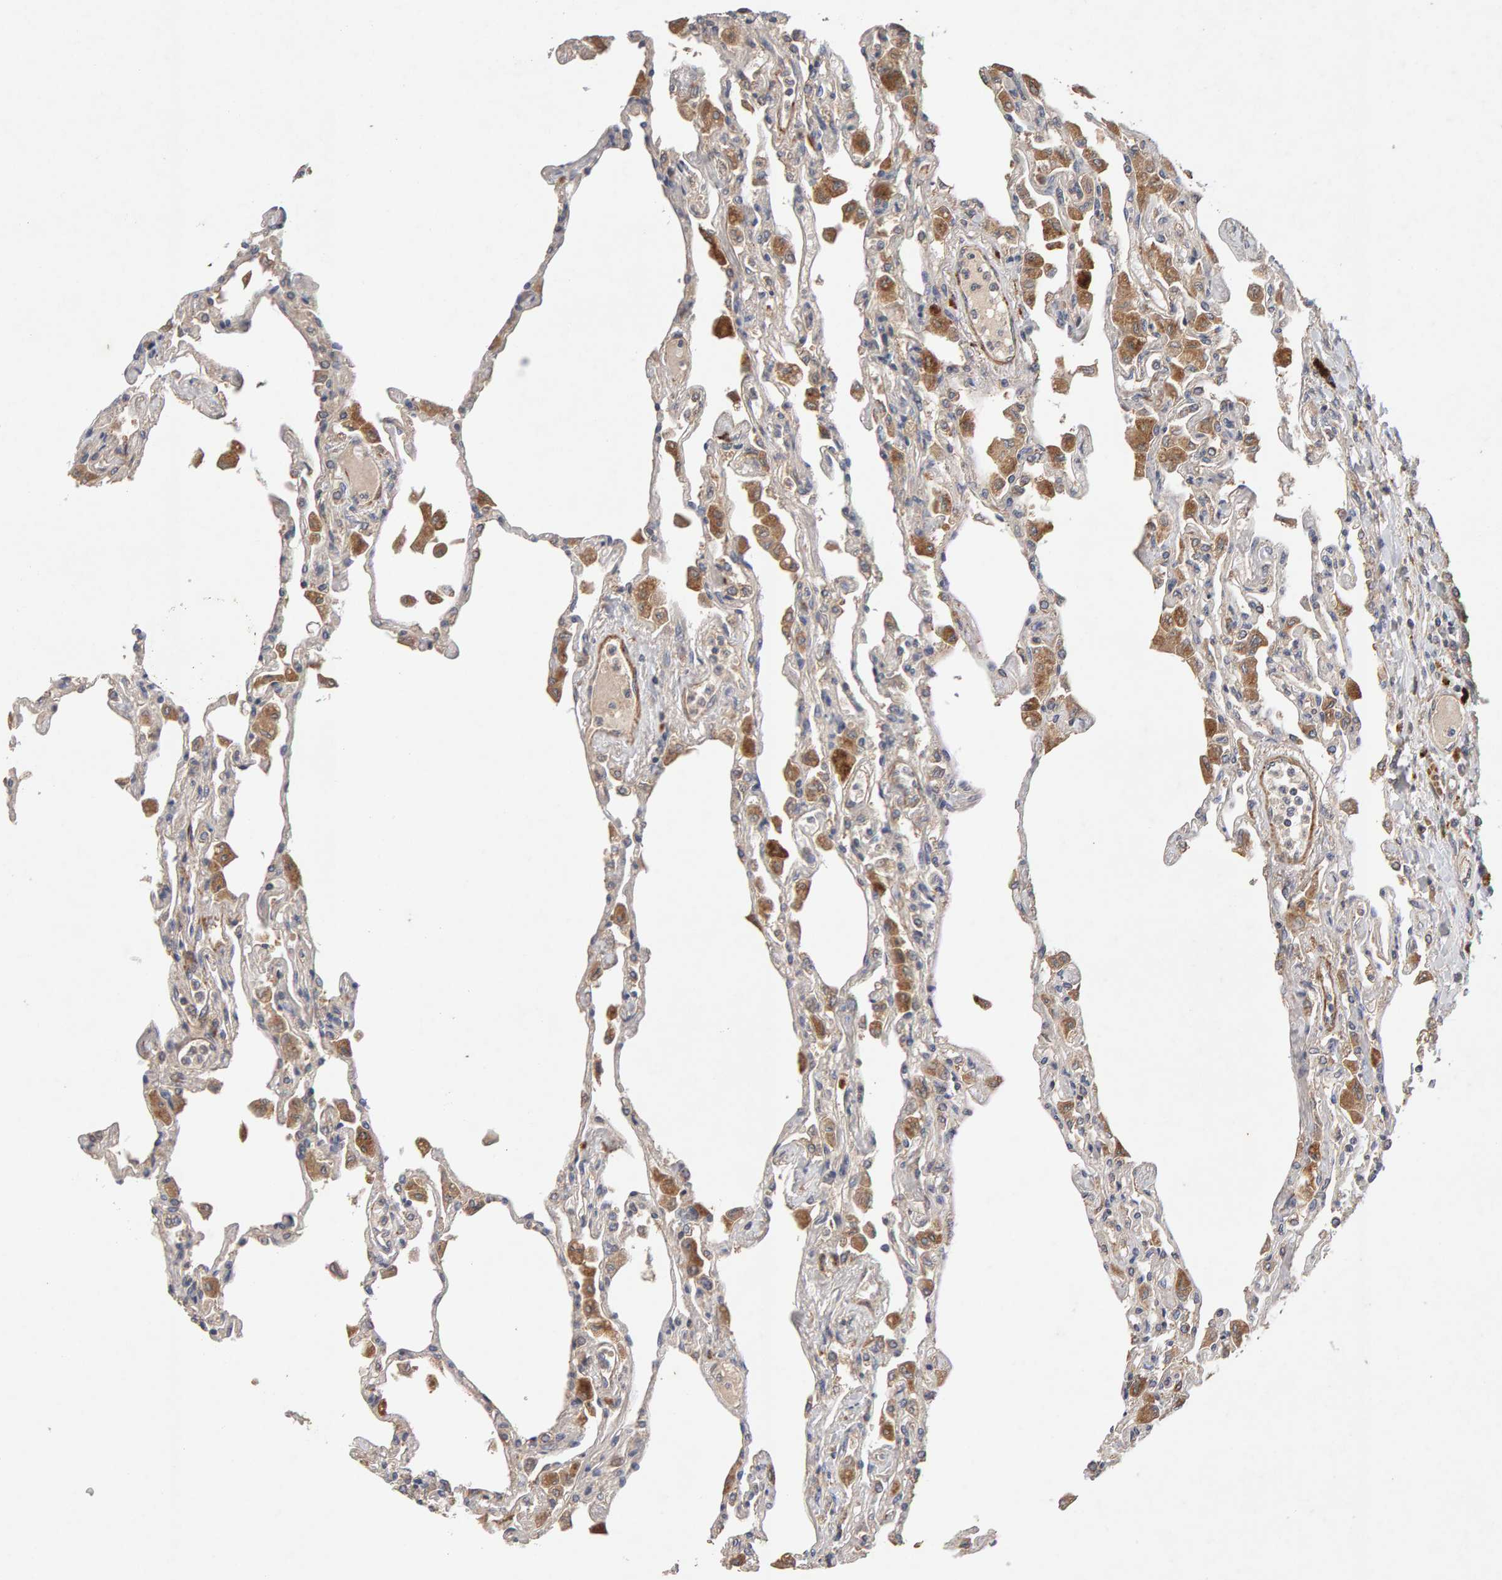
{"staining": {"intensity": "weak", "quantity": "<25%", "location": "cytoplasmic/membranous"}, "tissue": "lung", "cell_type": "Alveolar cells", "image_type": "normal", "snomed": [{"axis": "morphology", "description": "Normal tissue, NOS"}, {"axis": "topography", "description": "Bronchus"}, {"axis": "topography", "description": "Lung"}], "caption": "Immunohistochemistry (IHC) photomicrograph of unremarkable lung stained for a protein (brown), which displays no expression in alveolar cells.", "gene": "RNF19A", "patient": {"sex": "female", "age": 49}}